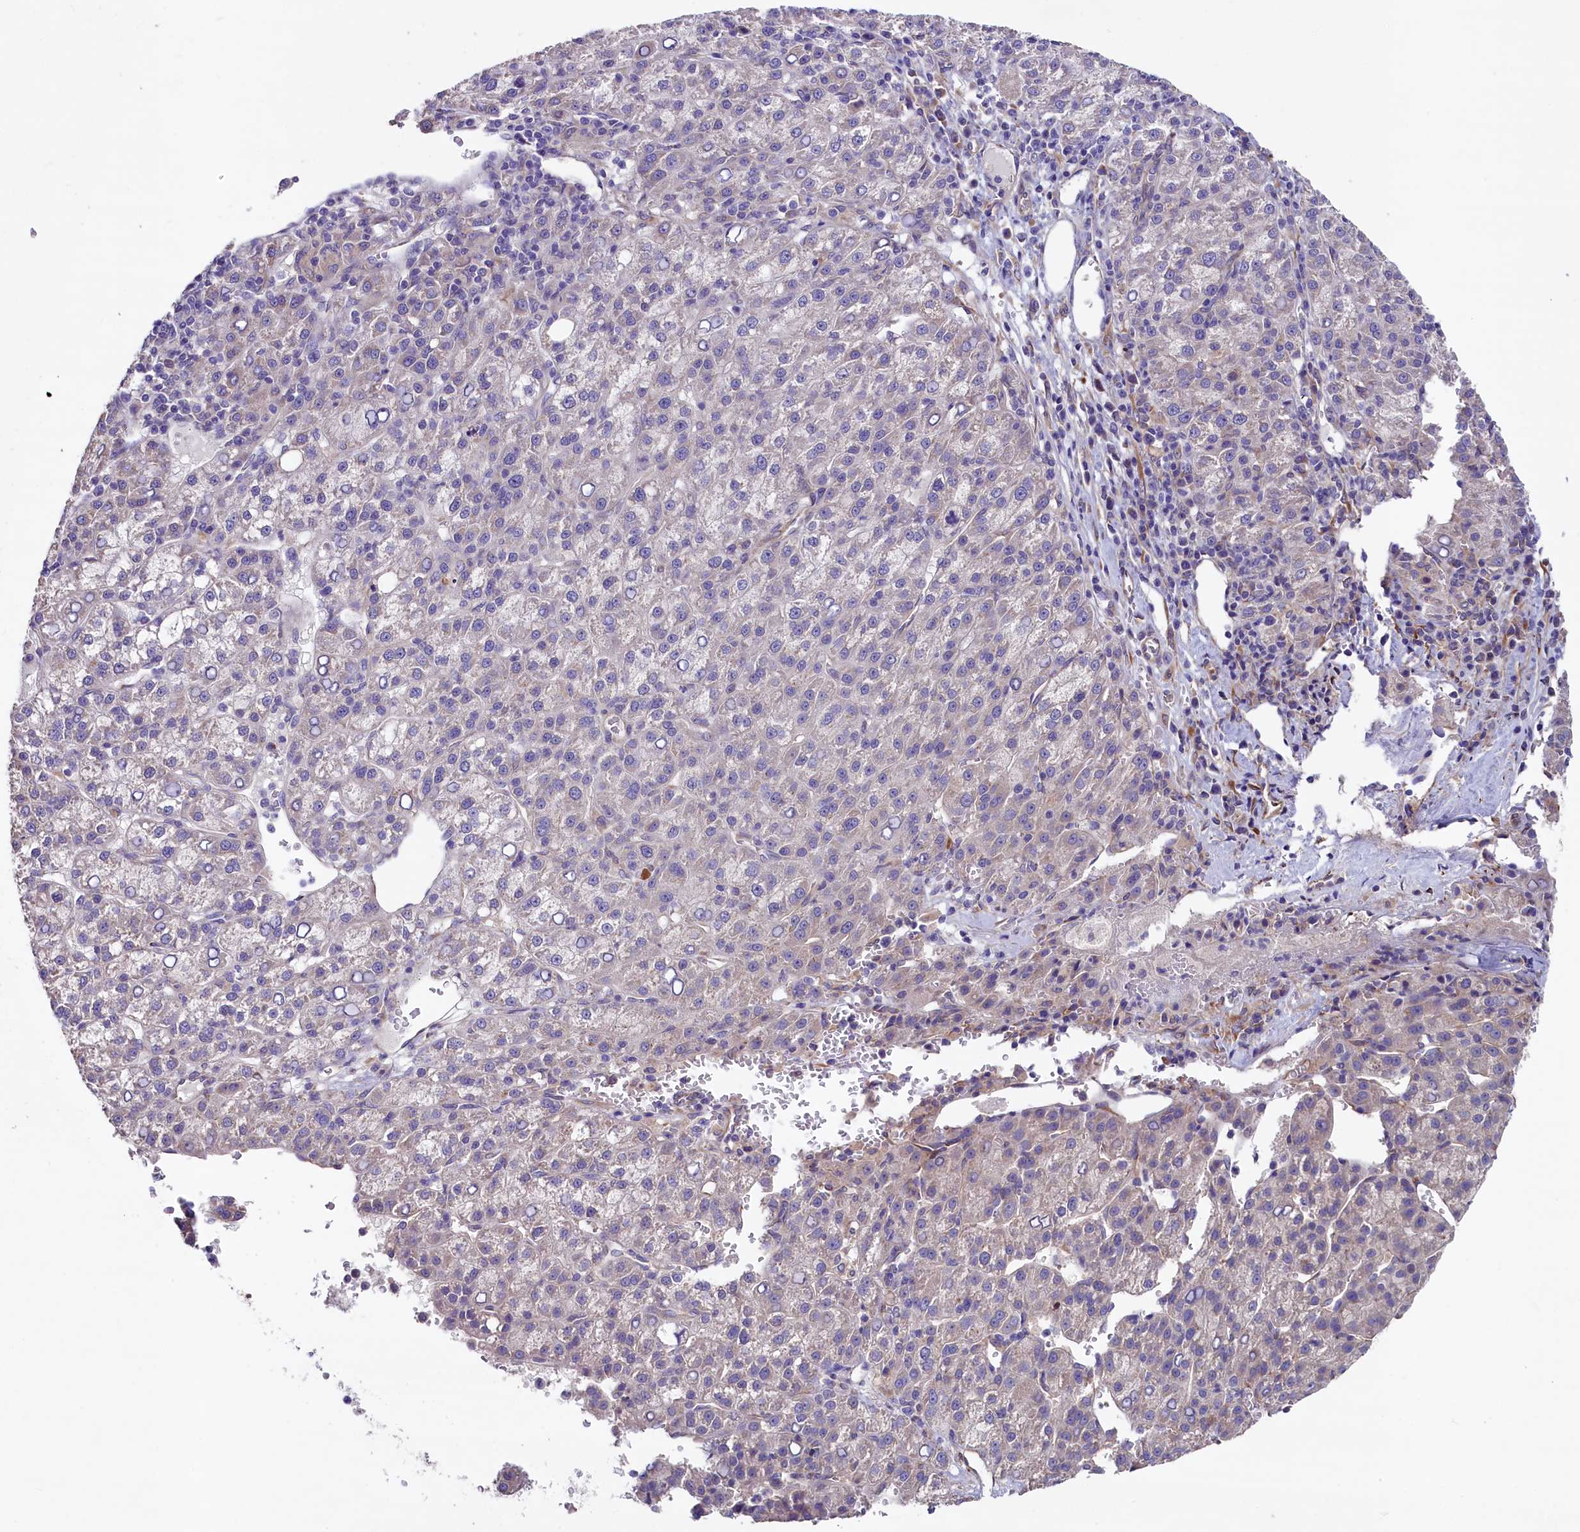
{"staining": {"intensity": "negative", "quantity": "none", "location": "none"}, "tissue": "liver cancer", "cell_type": "Tumor cells", "image_type": "cancer", "snomed": [{"axis": "morphology", "description": "Carcinoma, Hepatocellular, NOS"}, {"axis": "topography", "description": "Liver"}], "caption": "Human liver cancer (hepatocellular carcinoma) stained for a protein using immunohistochemistry displays no staining in tumor cells.", "gene": "GPR108", "patient": {"sex": "female", "age": 58}}